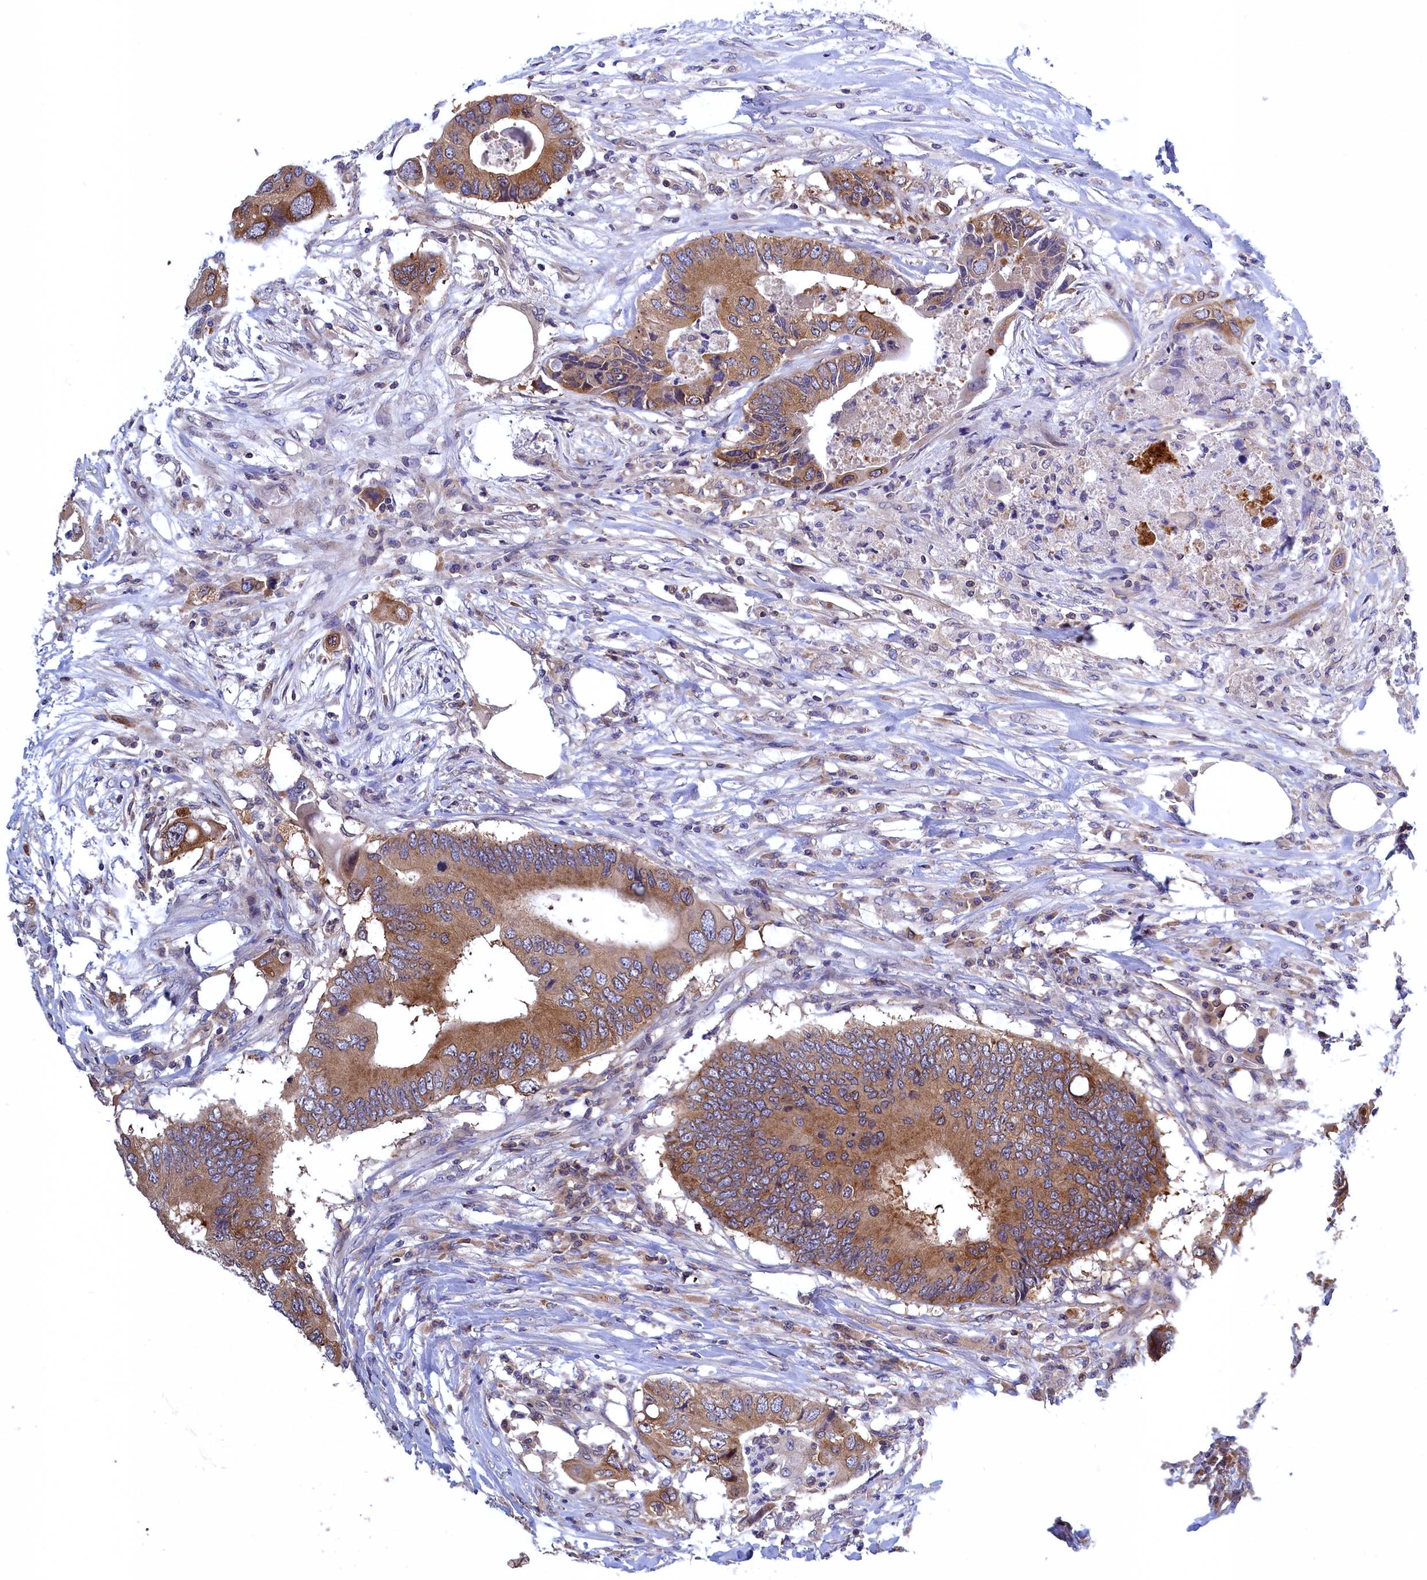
{"staining": {"intensity": "moderate", "quantity": ">75%", "location": "cytoplasmic/membranous"}, "tissue": "colorectal cancer", "cell_type": "Tumor cells", "image_type": "cancer", "snomed": [{"axis": "morphology", "description": "Adenocarcinoma, NOS"}, {"axis": "topography", "description": "Colon"}], "caption": "Protein expression by IHC demonstrates moderate cytoplasmic/membranous positivity in about >75% of tumor cells in colorectal cancer.", "gene": "NAA10", "patient": {"sex": "male", "age": 71}}